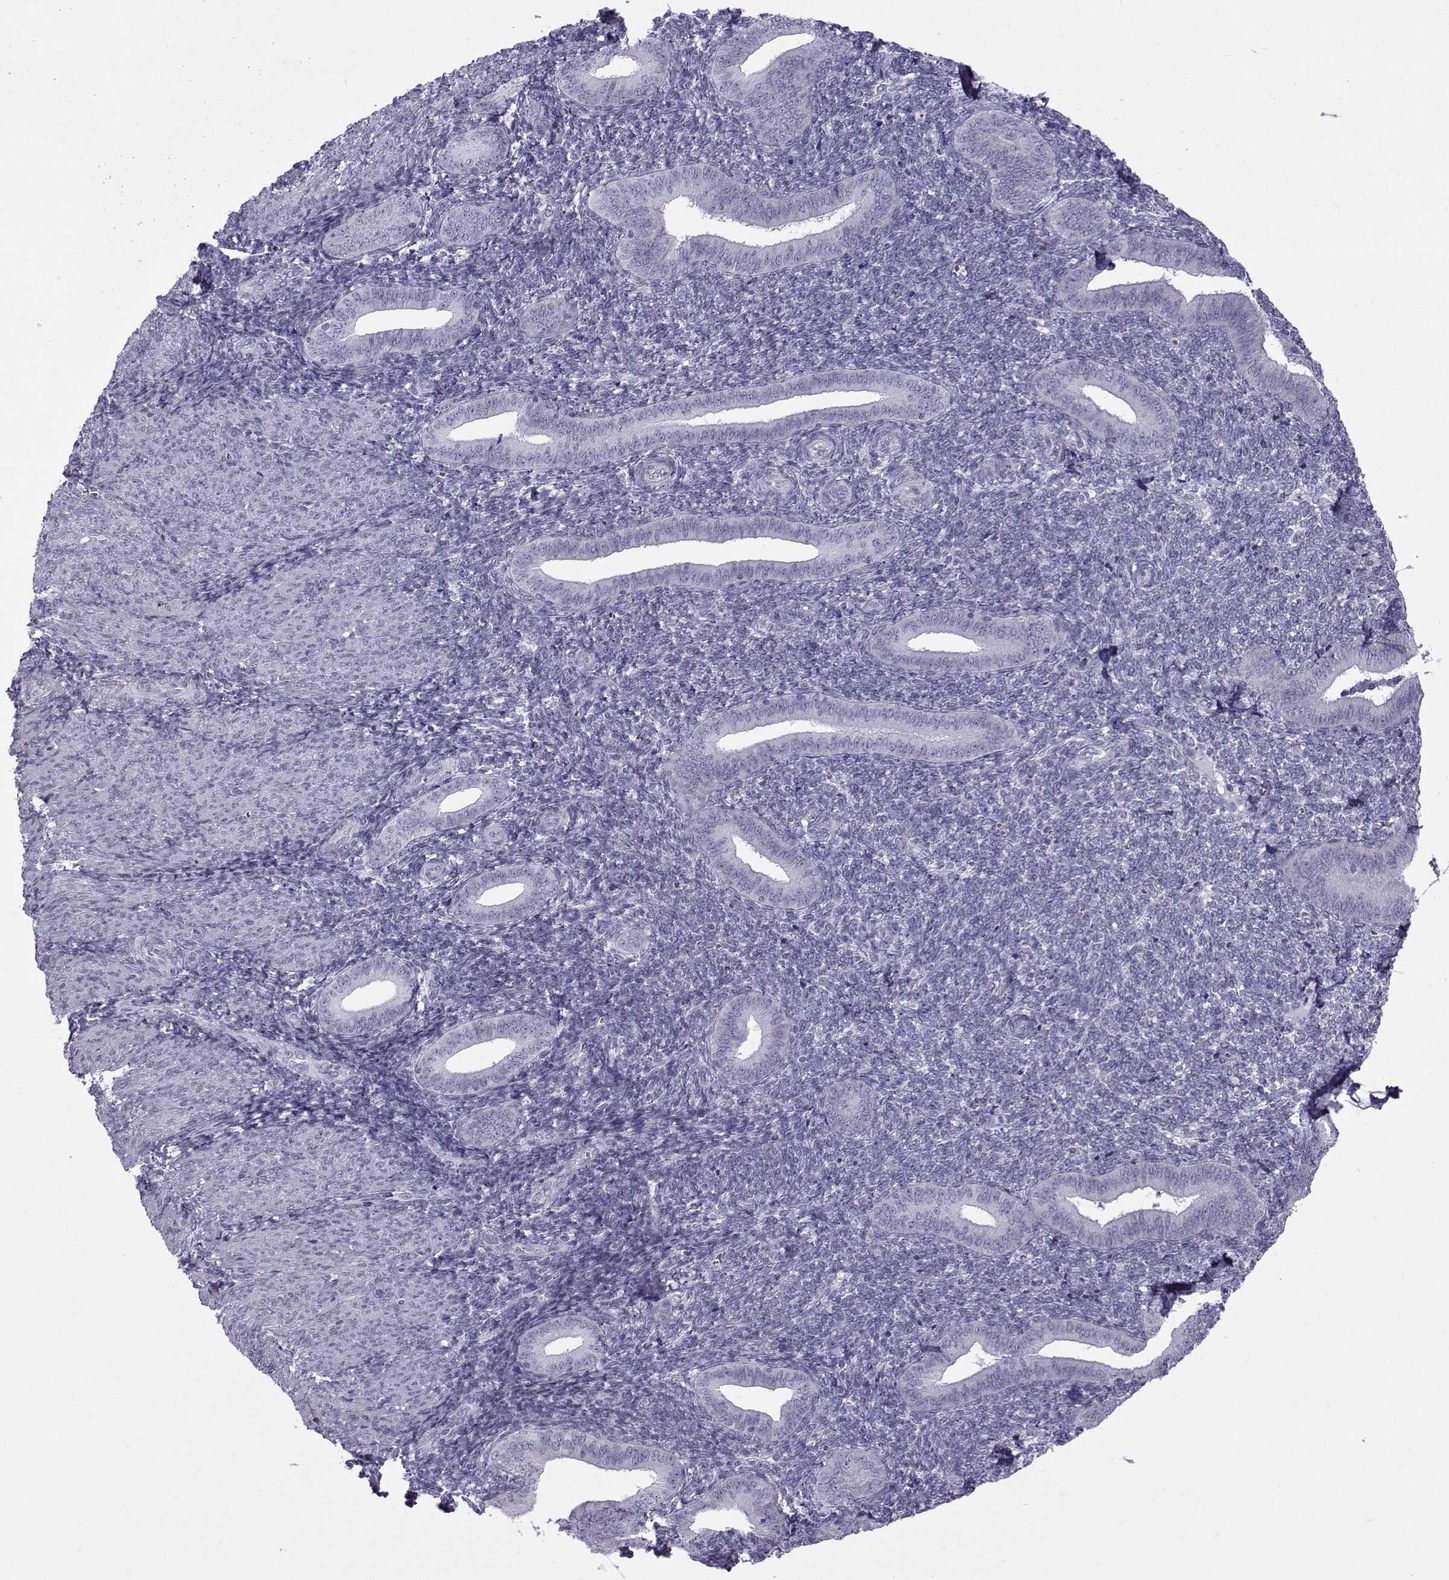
{"staining": {"intensity": "negative", "quantity": "none", "location": "none"}, "tissue": "endometrium", "cell_type": "Cells in endometrial stroma", "image_type": "normal", "snomed": [{"axis": "morphology", "description": "Normal tissue, NOS"}, {"axis": "topography", "description": "Endometrium"}], "caption": "The immunohistochemistry (IHC) histopathology image has no significant expression in cells in endometrial stroma of endometrium.", "gene": "DMRT3", "patient": {"sex": "female", "age": 25}}